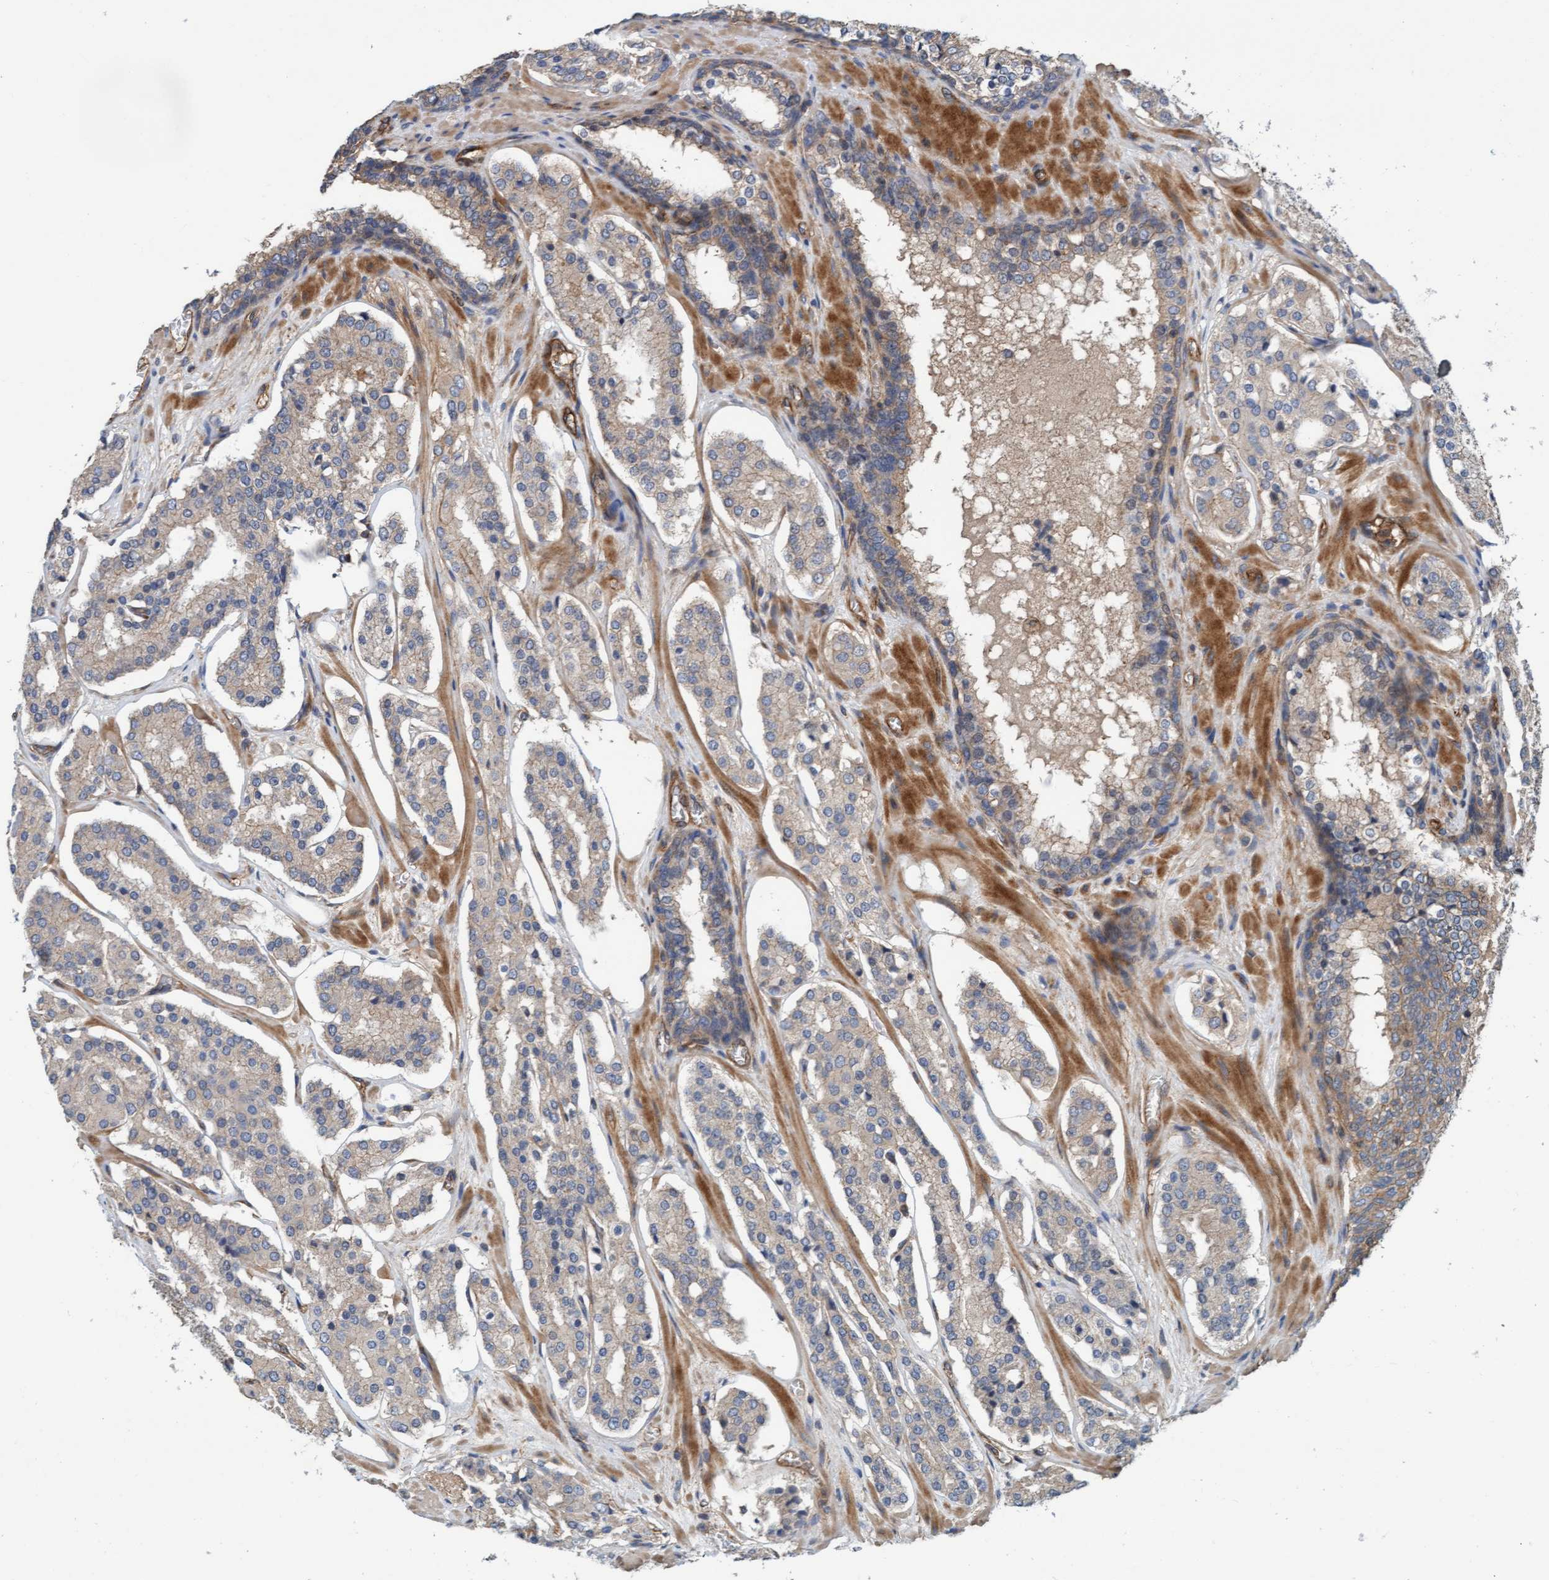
{"staining": {"intensity": "weak", "quantity": "<25%", "location": "cytoplasmic/membranous"}, "tissue": "prostate cancer", "cell_type": "Tumor cells", "image_type": "cancer", "snomed": [{"axis": "morphology", "description": "Adenocarcinoma, High grade"}, {"axis": "topography", "description": "Prostate"}], "caption": "Prostate adenocarcinoma (high-grade) stained for a protein using immunohistochemistry (IHC) exhibits no staining tumor cells.", "gene": "STXBP4", "patient": {"sex": "male", "age": 60}}